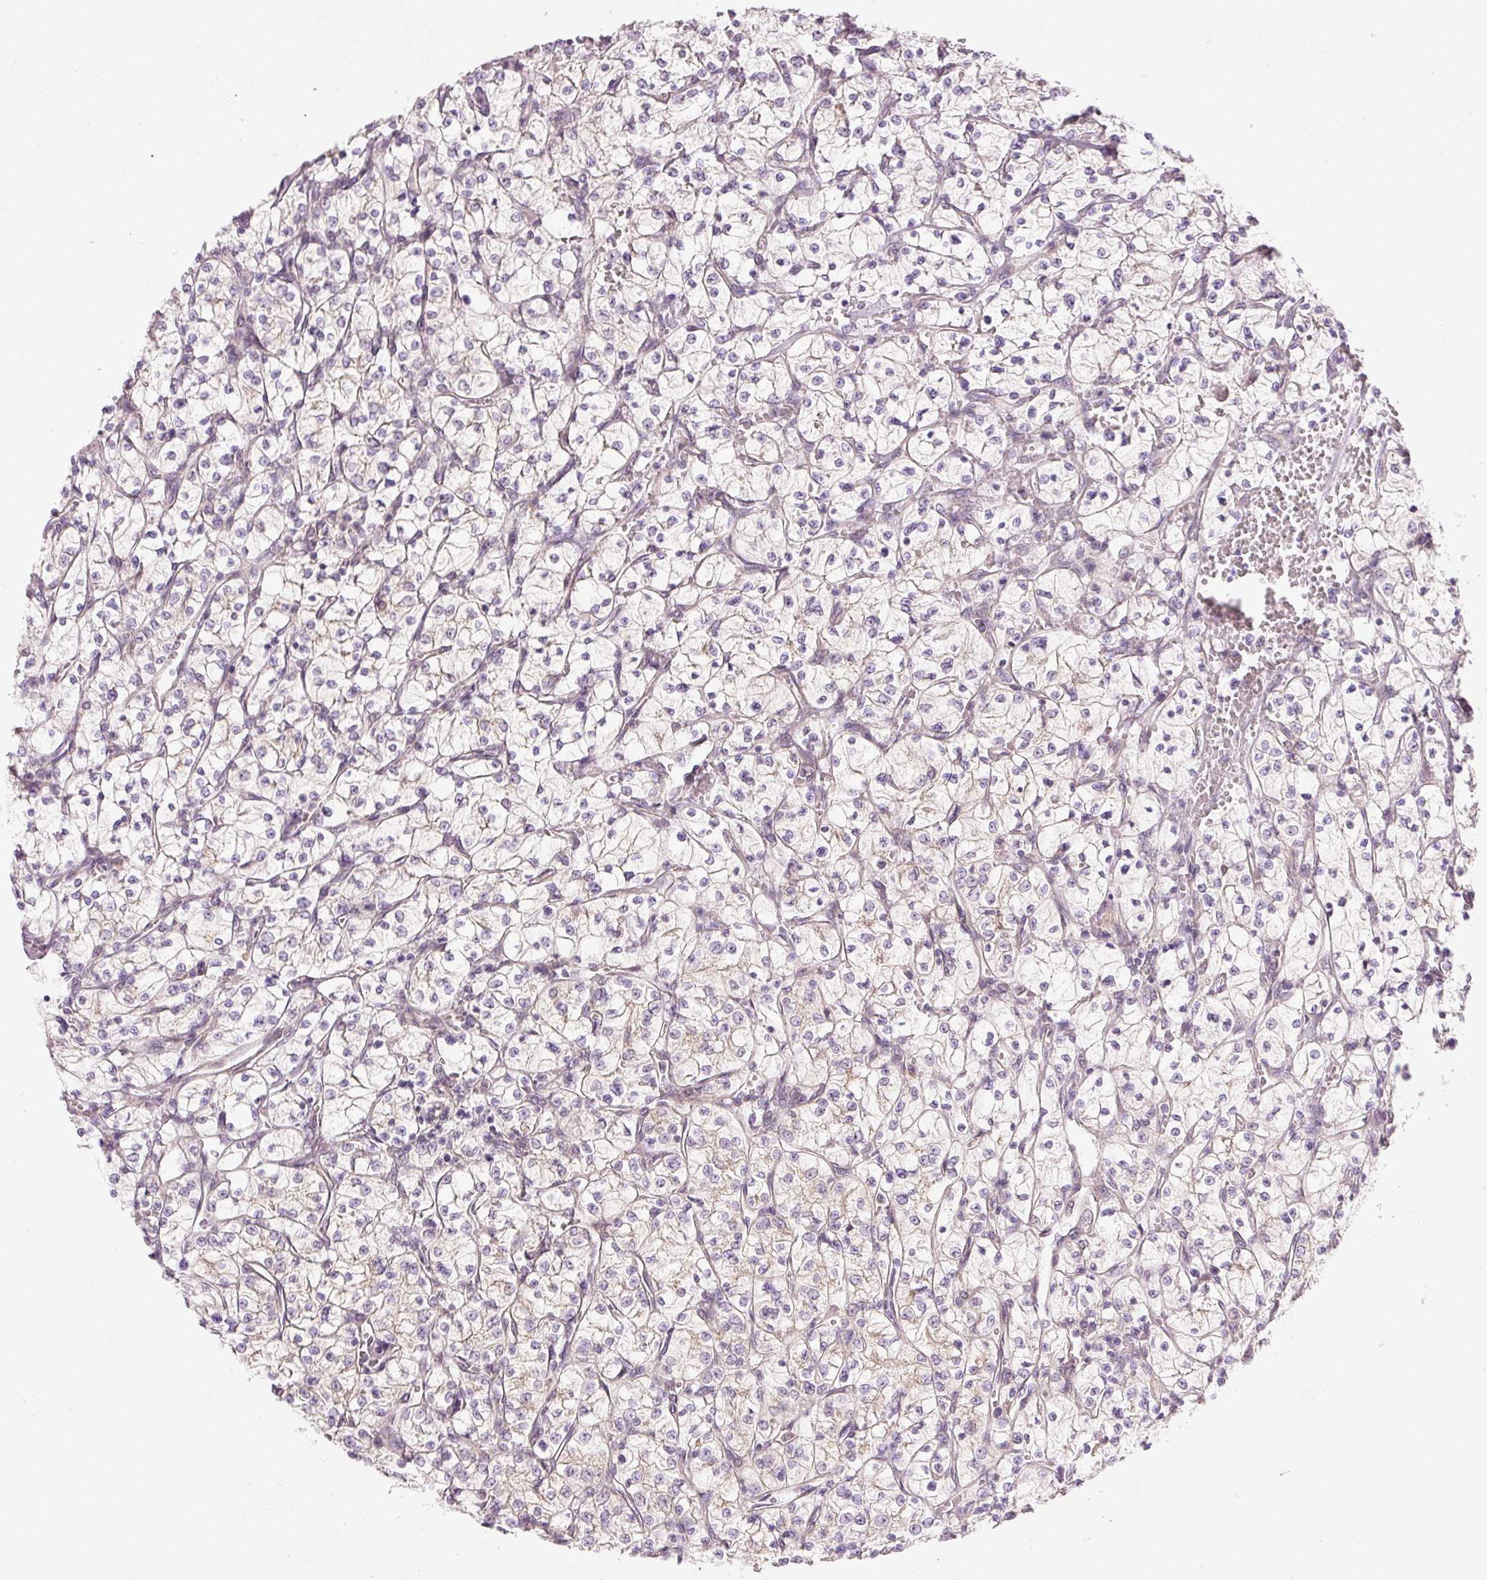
{"staining": {"intensity": "weak", "quantity": "25%-75%", "location": "cytoplasmic/membranous"}, "tissue": "renal cancer", "cell_type": "Tumor cells", "image_type": "cancer", "snomed": [{"axis": "morphology", "description": "Adenocarcinoma, NOS"}, {"axis": "topography", "description": "Kidney"}], "caption": "Weak cytoplasmic/membranous protein positivity is appreciated in about 25%-75% of tumor cells in renal cancer. The staining was performed using DAB (3,3'-diaminobenzidine) to visualize the protein expression in brown, while the nuclei were stained in blue with hematoxylin (Magnification: 20x).", "gene": "MZT2B", "patient": {"sex": "female", "age": 64}}